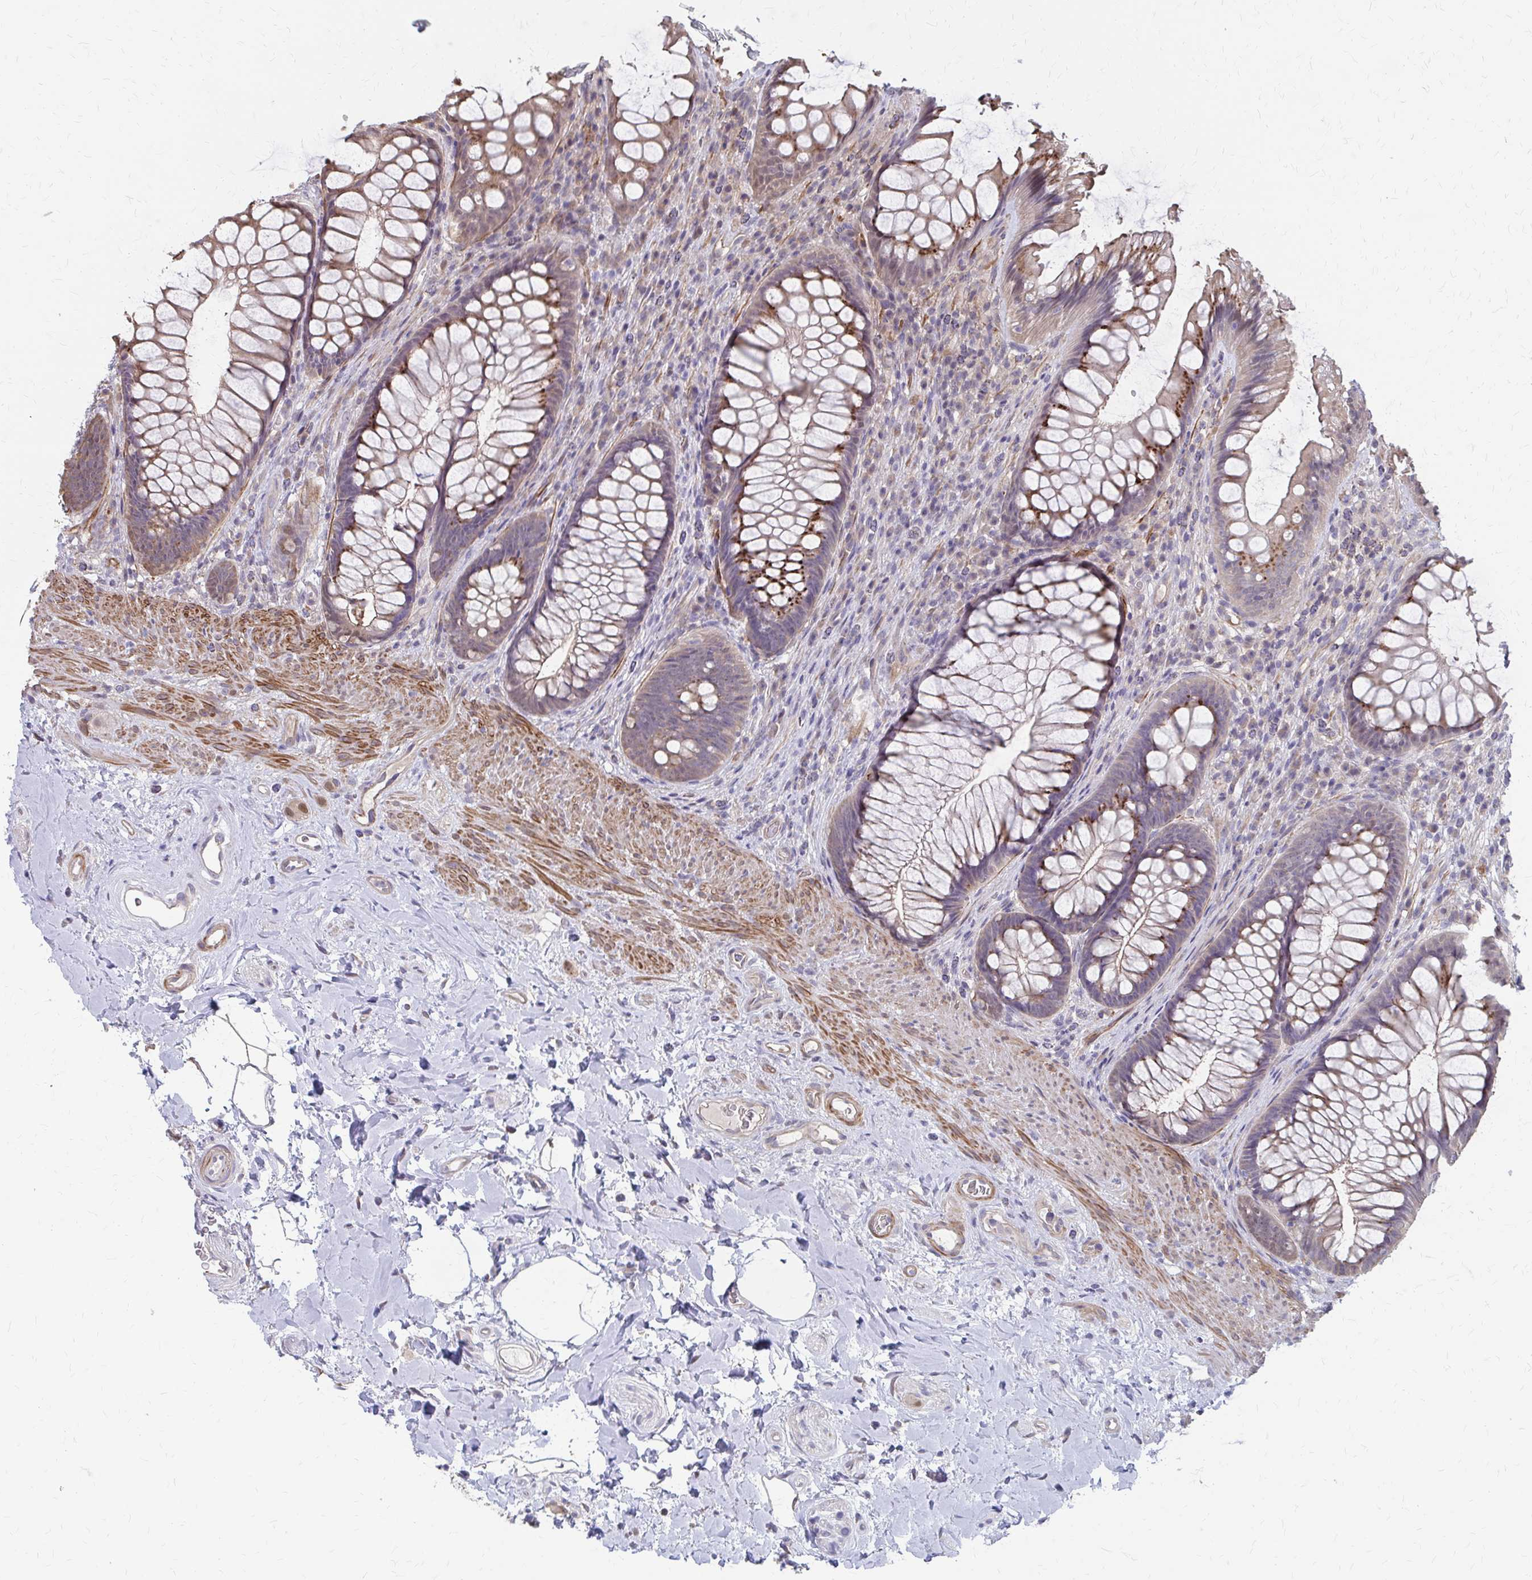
{"staining": {"intensity": "strong", "quantity": "25%-75%", "location": "cytoplasmic/membranous"}, "tissue": "rectum", "cell_type": "Glandular cells", "image_type": "normal", "snomed": [{"axis": "morphology", "description": "Normal tissue, NOS"}, {"axis": "topography", "description": "Rectum"}], "caption": "A brown stain labels strong cytoplasmic/membranous positivity of a protein in glandular cells of unremarkable rectum. Using DAB (3,3'-diaminobenzidine) (brown) and hematoxylin (blue) stains, captured at high magnification using brightfield microscopy.", "gene": "IFI44L", "patient": {"sex": "male", "age": 53}}